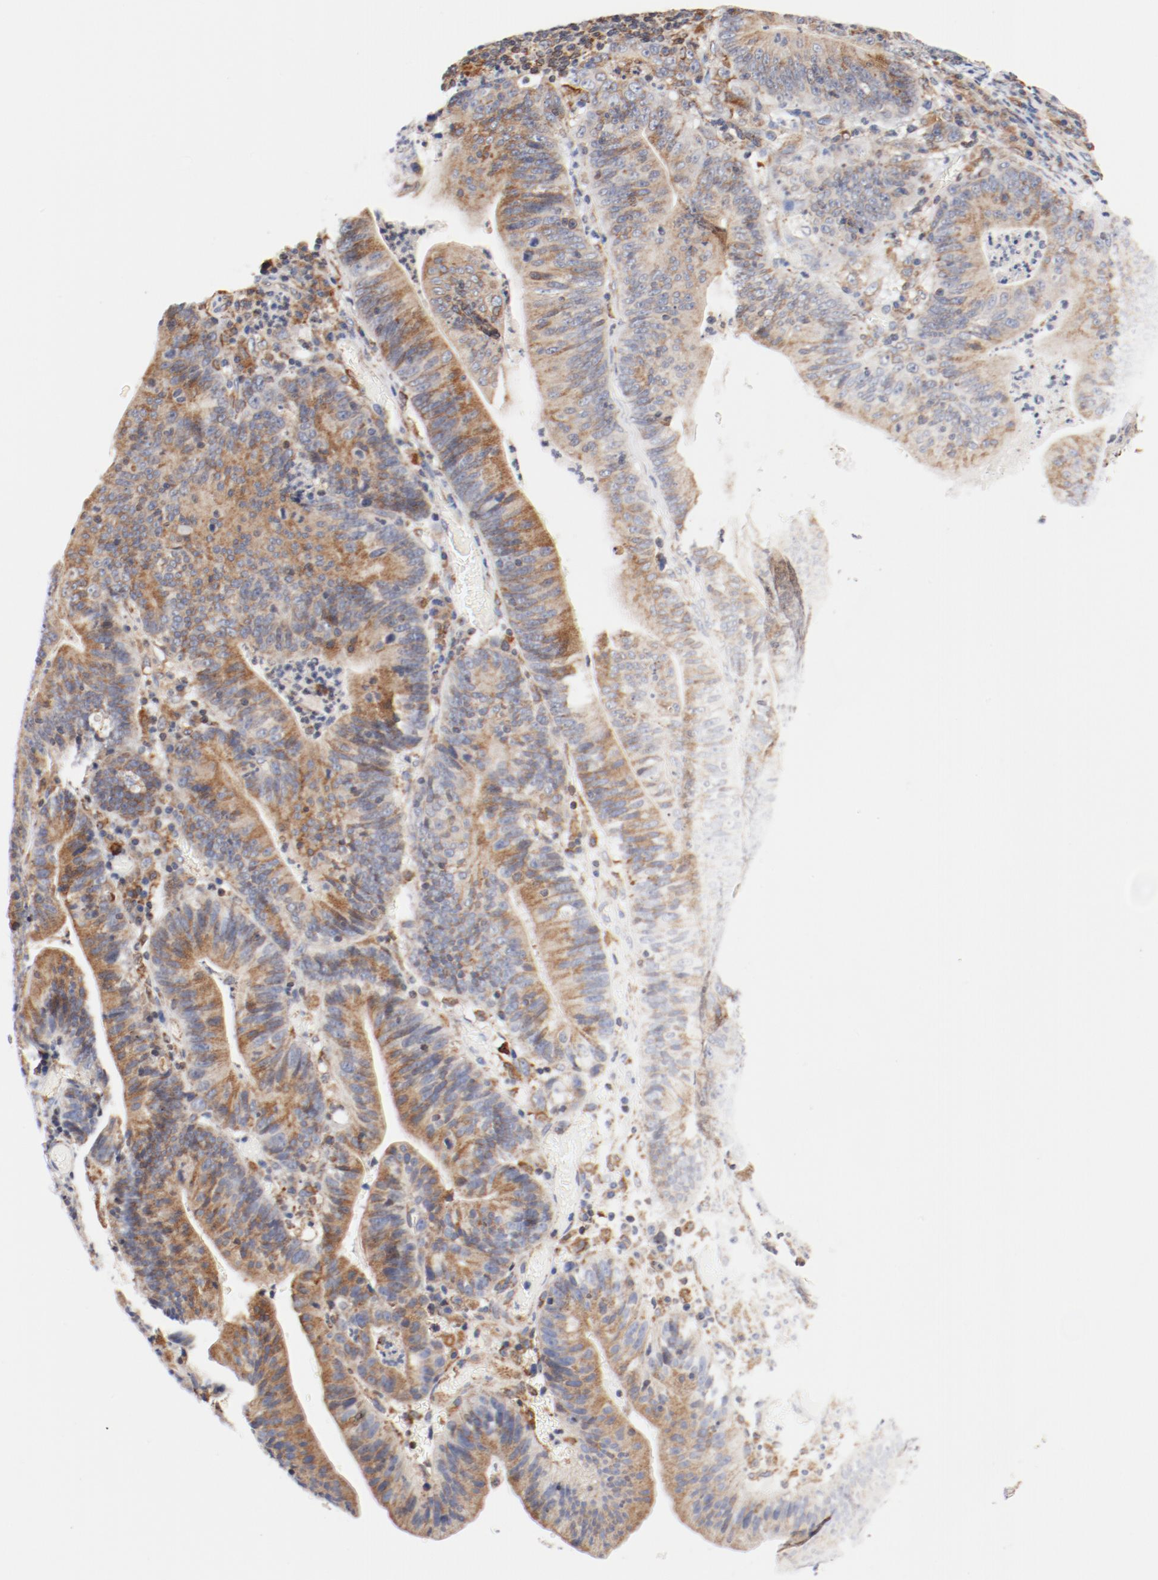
{"staining": {"intensity": "moderate", "quantity": ">75%", "location": "cytoplasmic/membranous"}, "tissue": "stomach cancer", "cell_type": "Tumor cells", "image_type": "cancer", "snomed": [{"axis": "morphology", "description": "Adenocarcinoma, NOS"}, {"axis": "topography", "description": "Stomach, lower"}], "caption": "A photomicrograph of human stomach cancer stained for a protein displays moderate cytoplasmic/membranous brown staining in tumor cells.", "gene": "PDPK1", "patient": {"sex": "female", "age": 86}}